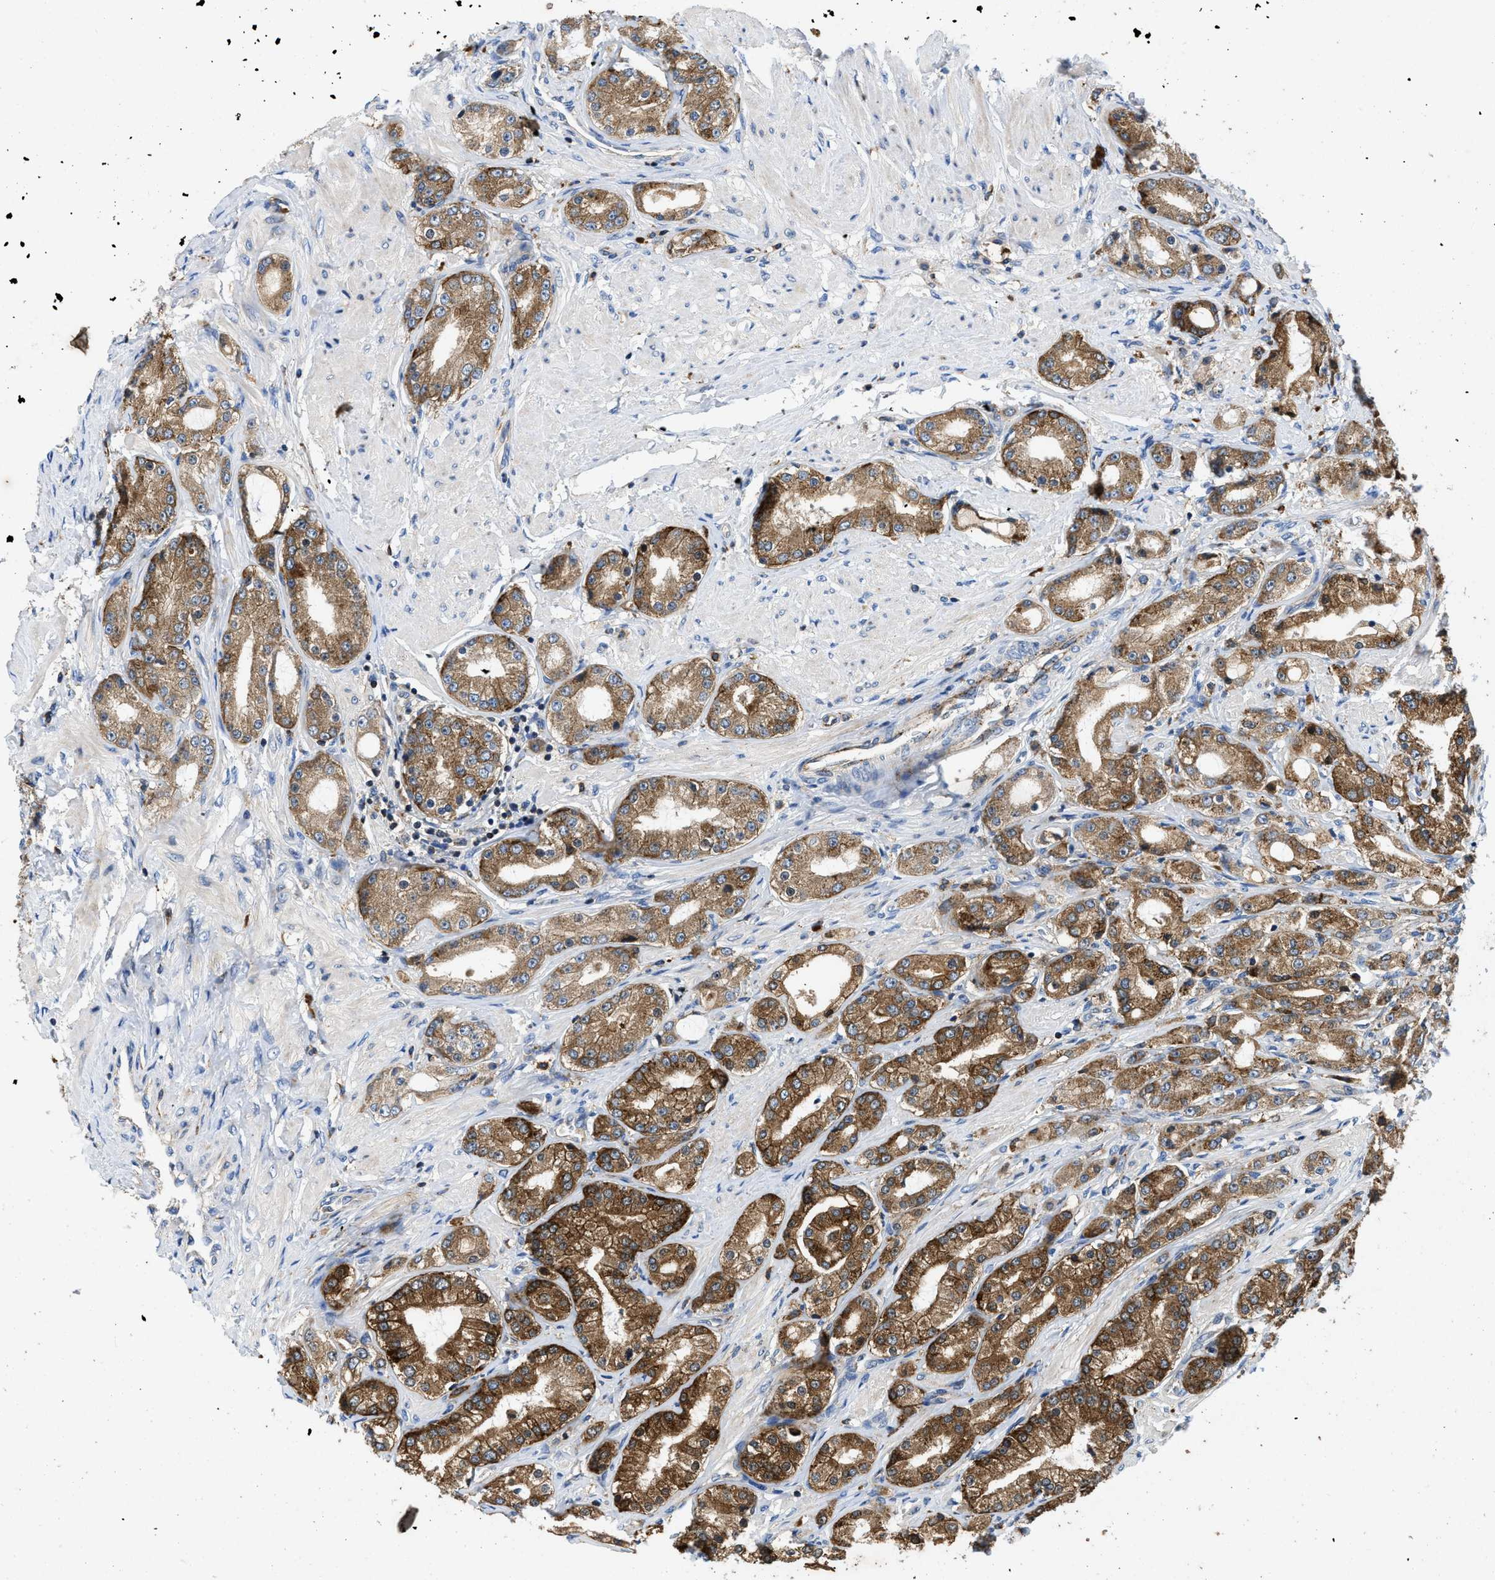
{"staining": {"intensity": "moderate", "quantity": ">75%", "location": "cytoplasmic/membranous"}, "tissue": "prostate cancer", "cell_type": "Tumor cells", "image_type": "cancer", "snomed": [{"axis": "morphology", "description": "Adenocarcinoma, Low grade"}, {"axis": "topography", "description": "Prostate"}], "caption": "Protein staining by immunohistochemistry displays moderate cytoplasmic/membranous staining in approximately >75% of tumor cells in adenocarcinoma (low-grade) (prostate). Immunohistochemistry (ihc) stains the protein of interest in brown and the nuclei are stained blue.", "gene": "ENPP4", "patient": {"sex": "male", "age": 63}}